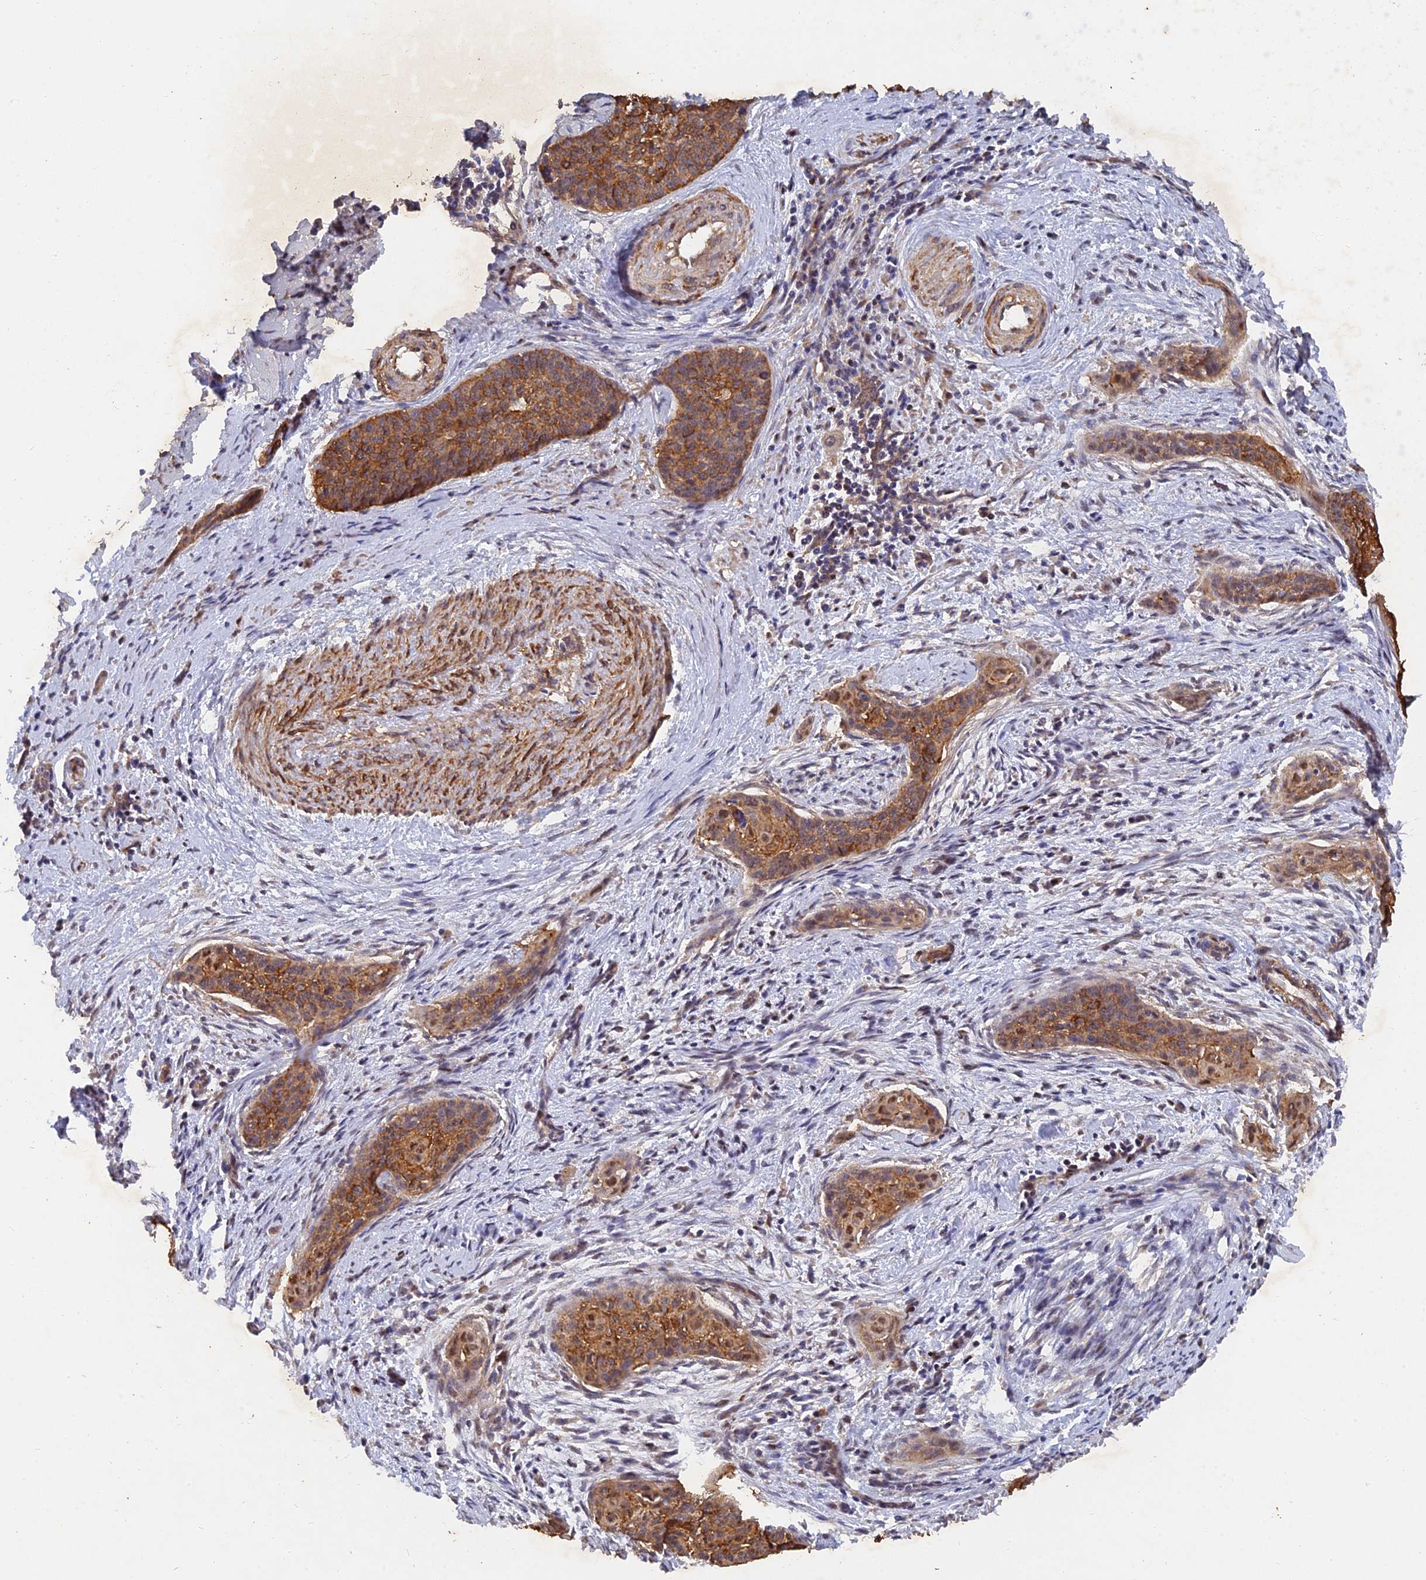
{"staining": {"intensity": "moderate", "quantity": ">75%", "location": "cytoplasmic/membranous"}, "tissue": "cervical cancer", "cell_type": "Tumor cells", "image_type": "cancer", "snomed": [{"axis": "morphology", "description": "Squamous cell carcinoma, NOS"}, {"axis": "topography", "description": "Cervix"}], "caption": "Human cervical squamous cell carcinoma stained with a protein marker shows moderate staining in tumor cells.", "gene": "SLC38A11", "patient": {"sex": "female", "age": 33}}